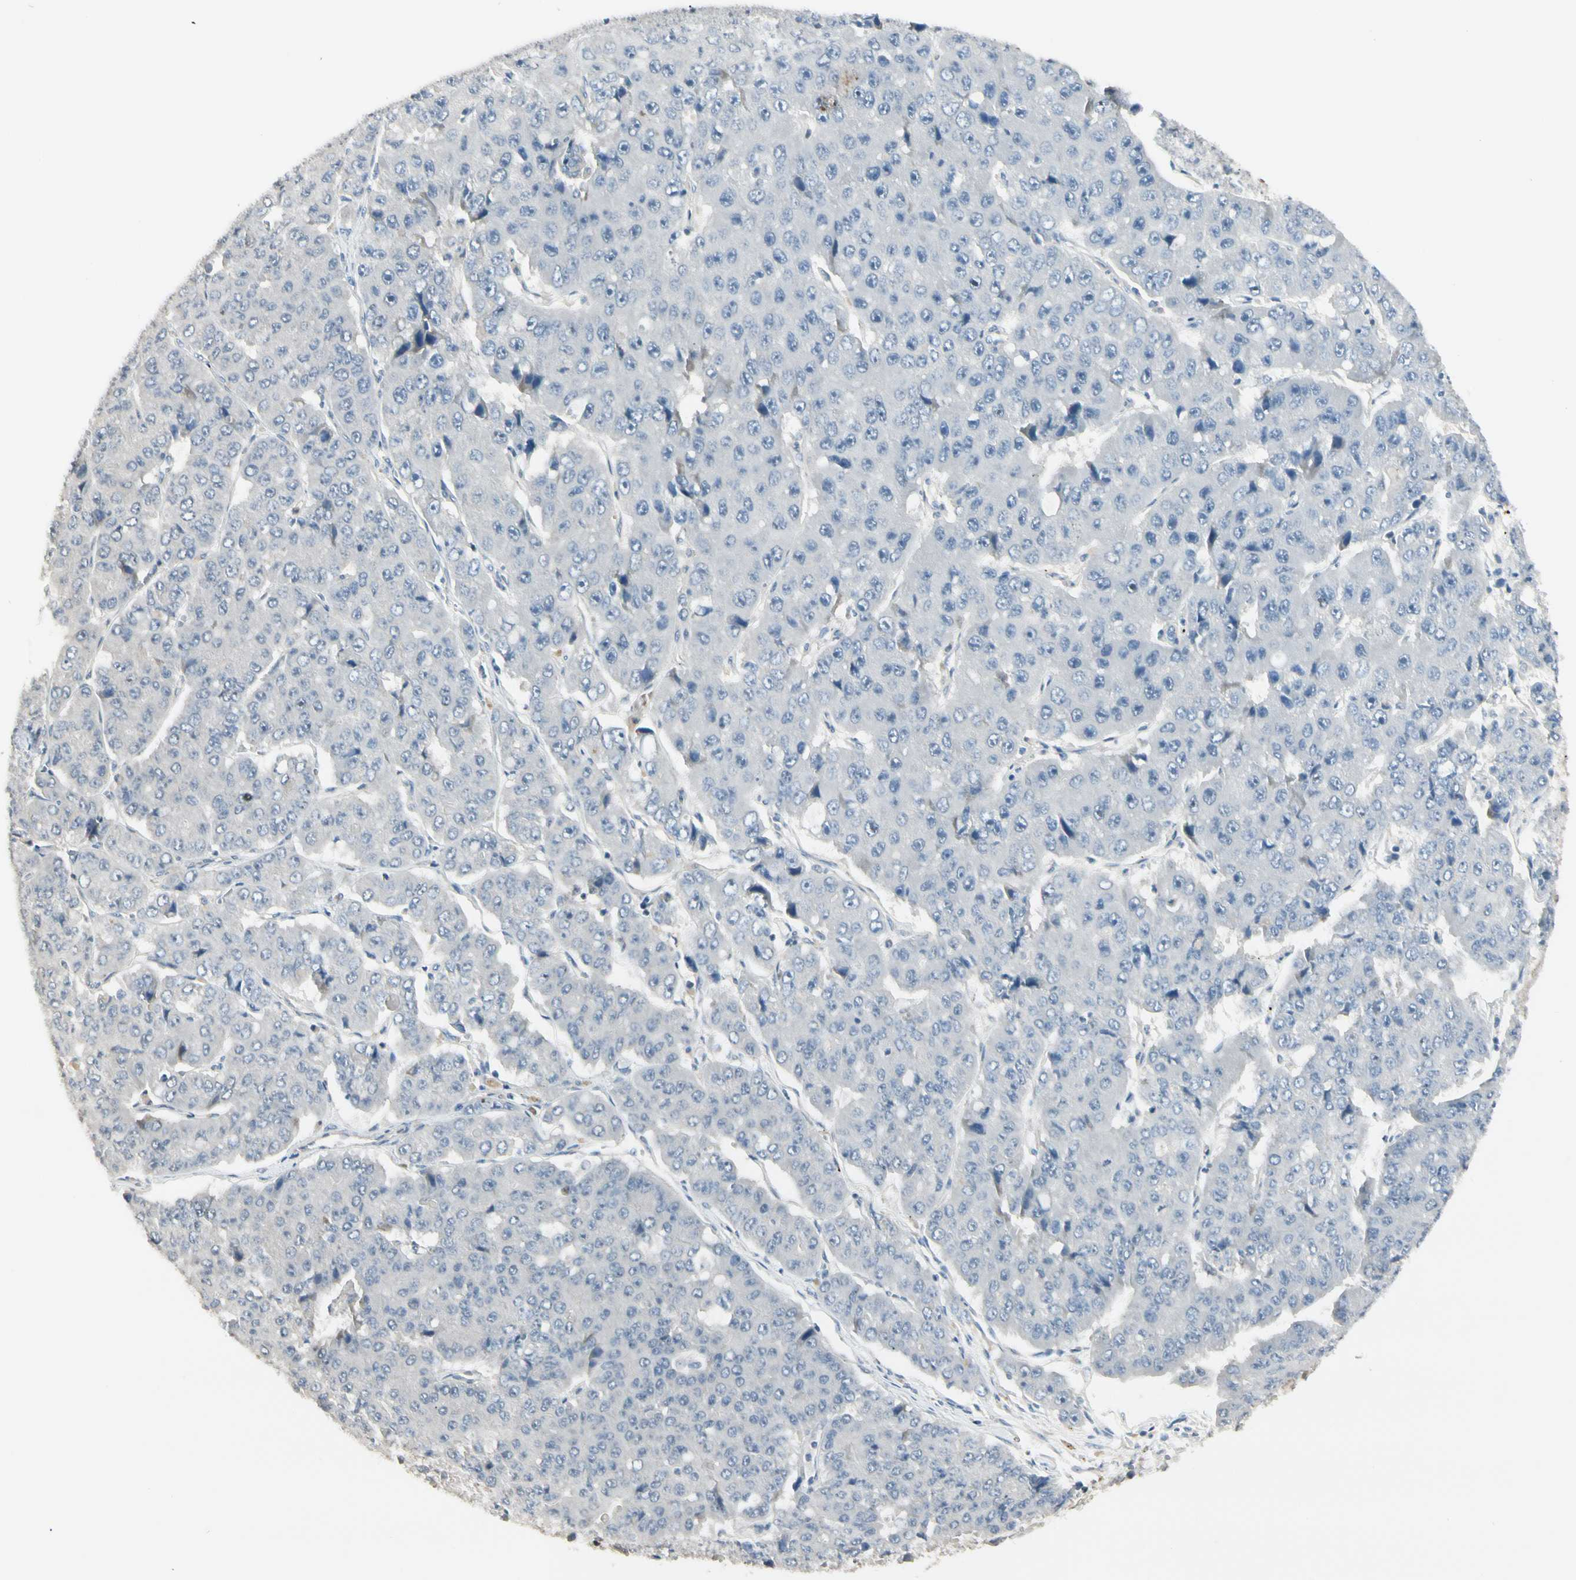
{"staining": {"intensity": "negative", "quantity": "none", "location": "none"}, "tissue": "pancreatic cancer", "cell_type": "Tumor cells", "image_type": "cancer", "snomed": [{"axis": "morphology", "description": "Adenocarcinoma, NOS"}, {"axis": "topography", "description": "Pancreas"}], "caption": "This is an immunohistochemistry photomicrograph of human pancreatic cancer. There is no positivity in tumor cells.", "gene": "P3H2", "patient": {"sex": "male", "age": 50}}